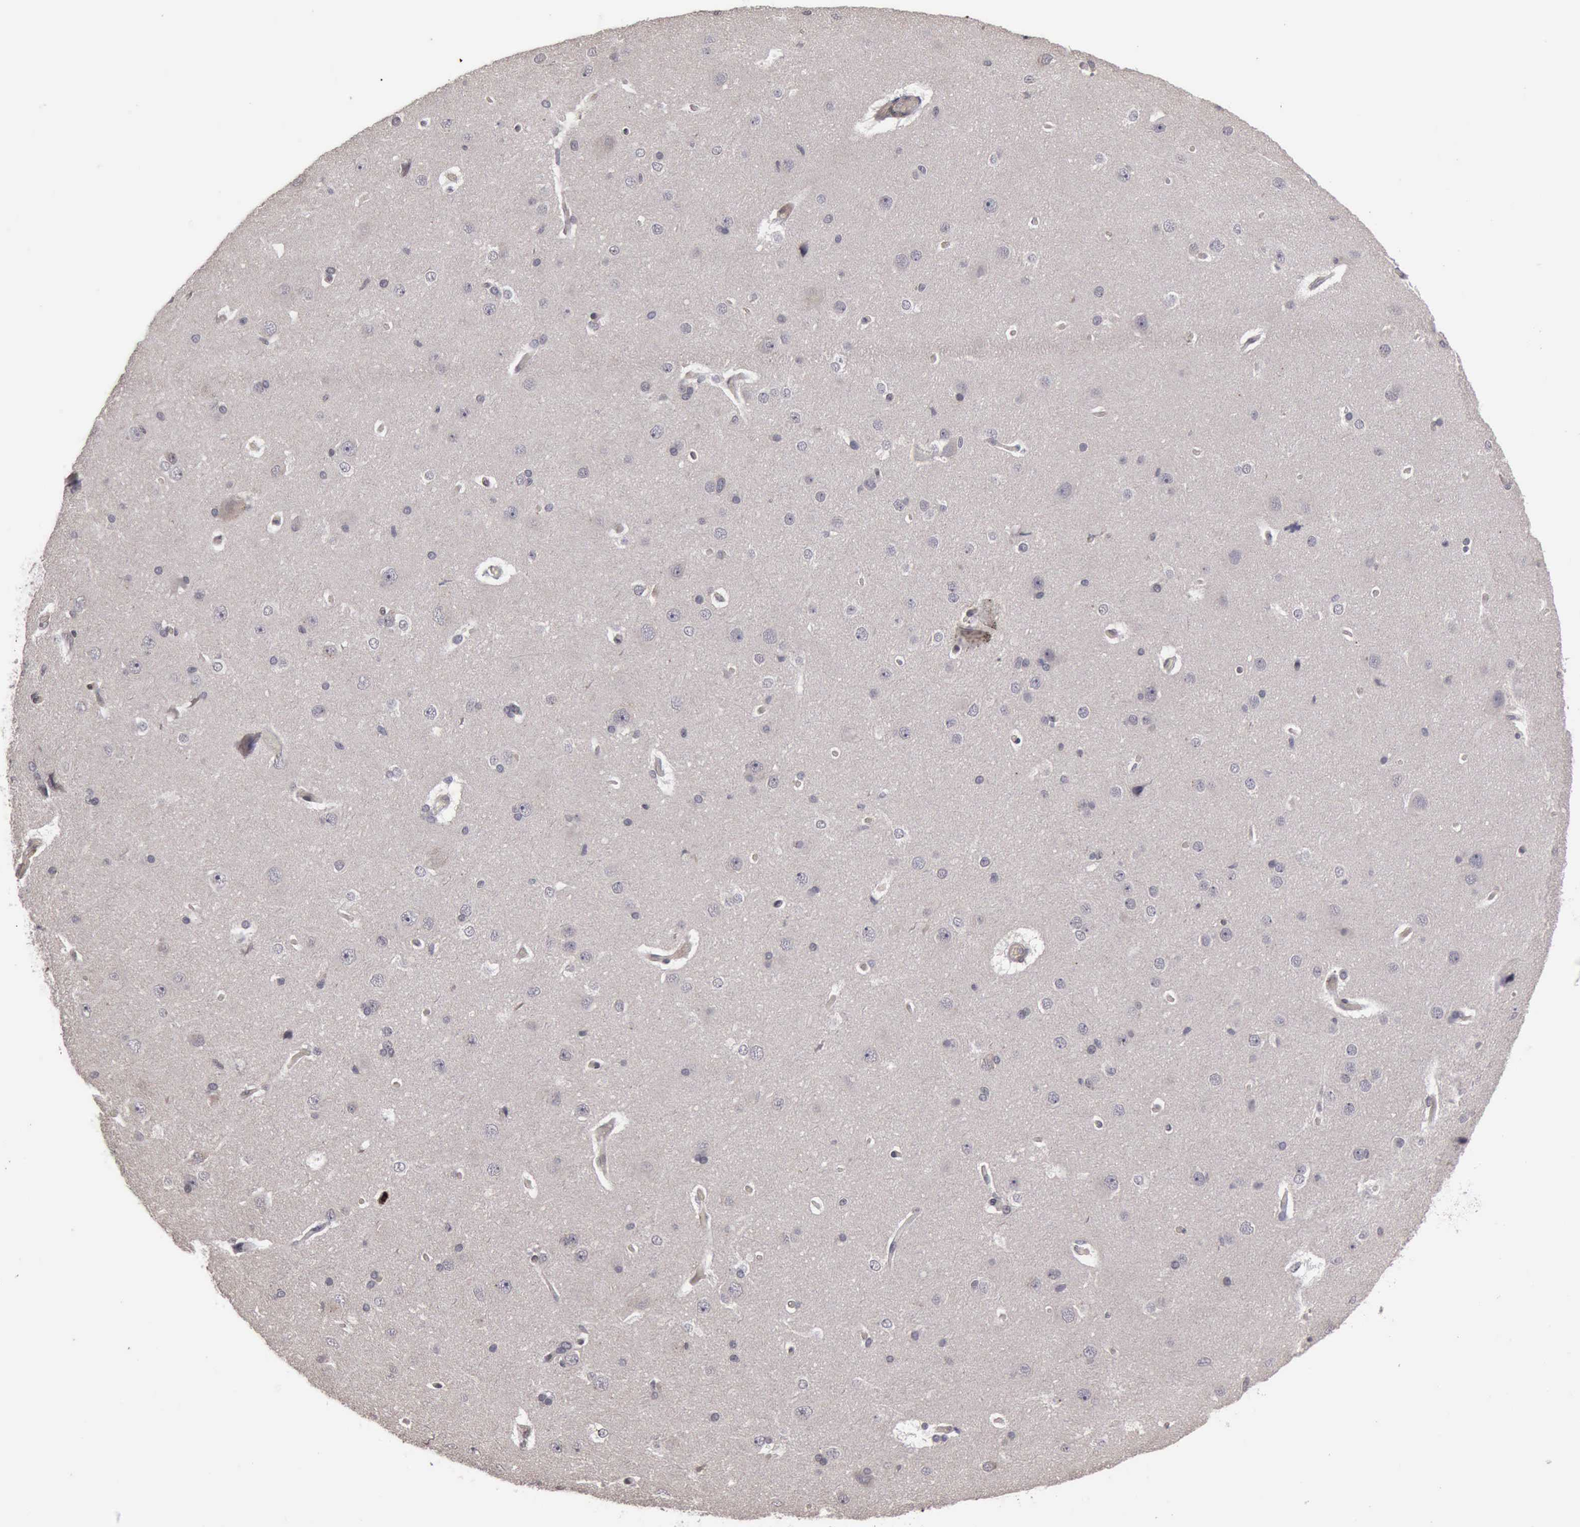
{"staining": {"intensity": "weak", "quantity": ">75%", "location": "cytoplasmic/membranous"}, "tissue": "cerebral cortex", "cell_type": "Endothelial cells", "image_type": "normal", "snomed": [{"axis": "morphology", "description": "Normal tissue, NOS"}, {"axis": "topography", "description": "Cerebral cortex"}], "caption": "IHC micrograph of normal cerebral cortex stained for a protein (brown), which reveals low levels of weak cytoplasmic/membranous expression in approximately >75% of endothelial cells.", "gene": "MMP9", "patient": {"sex": "female", "age": 45}}